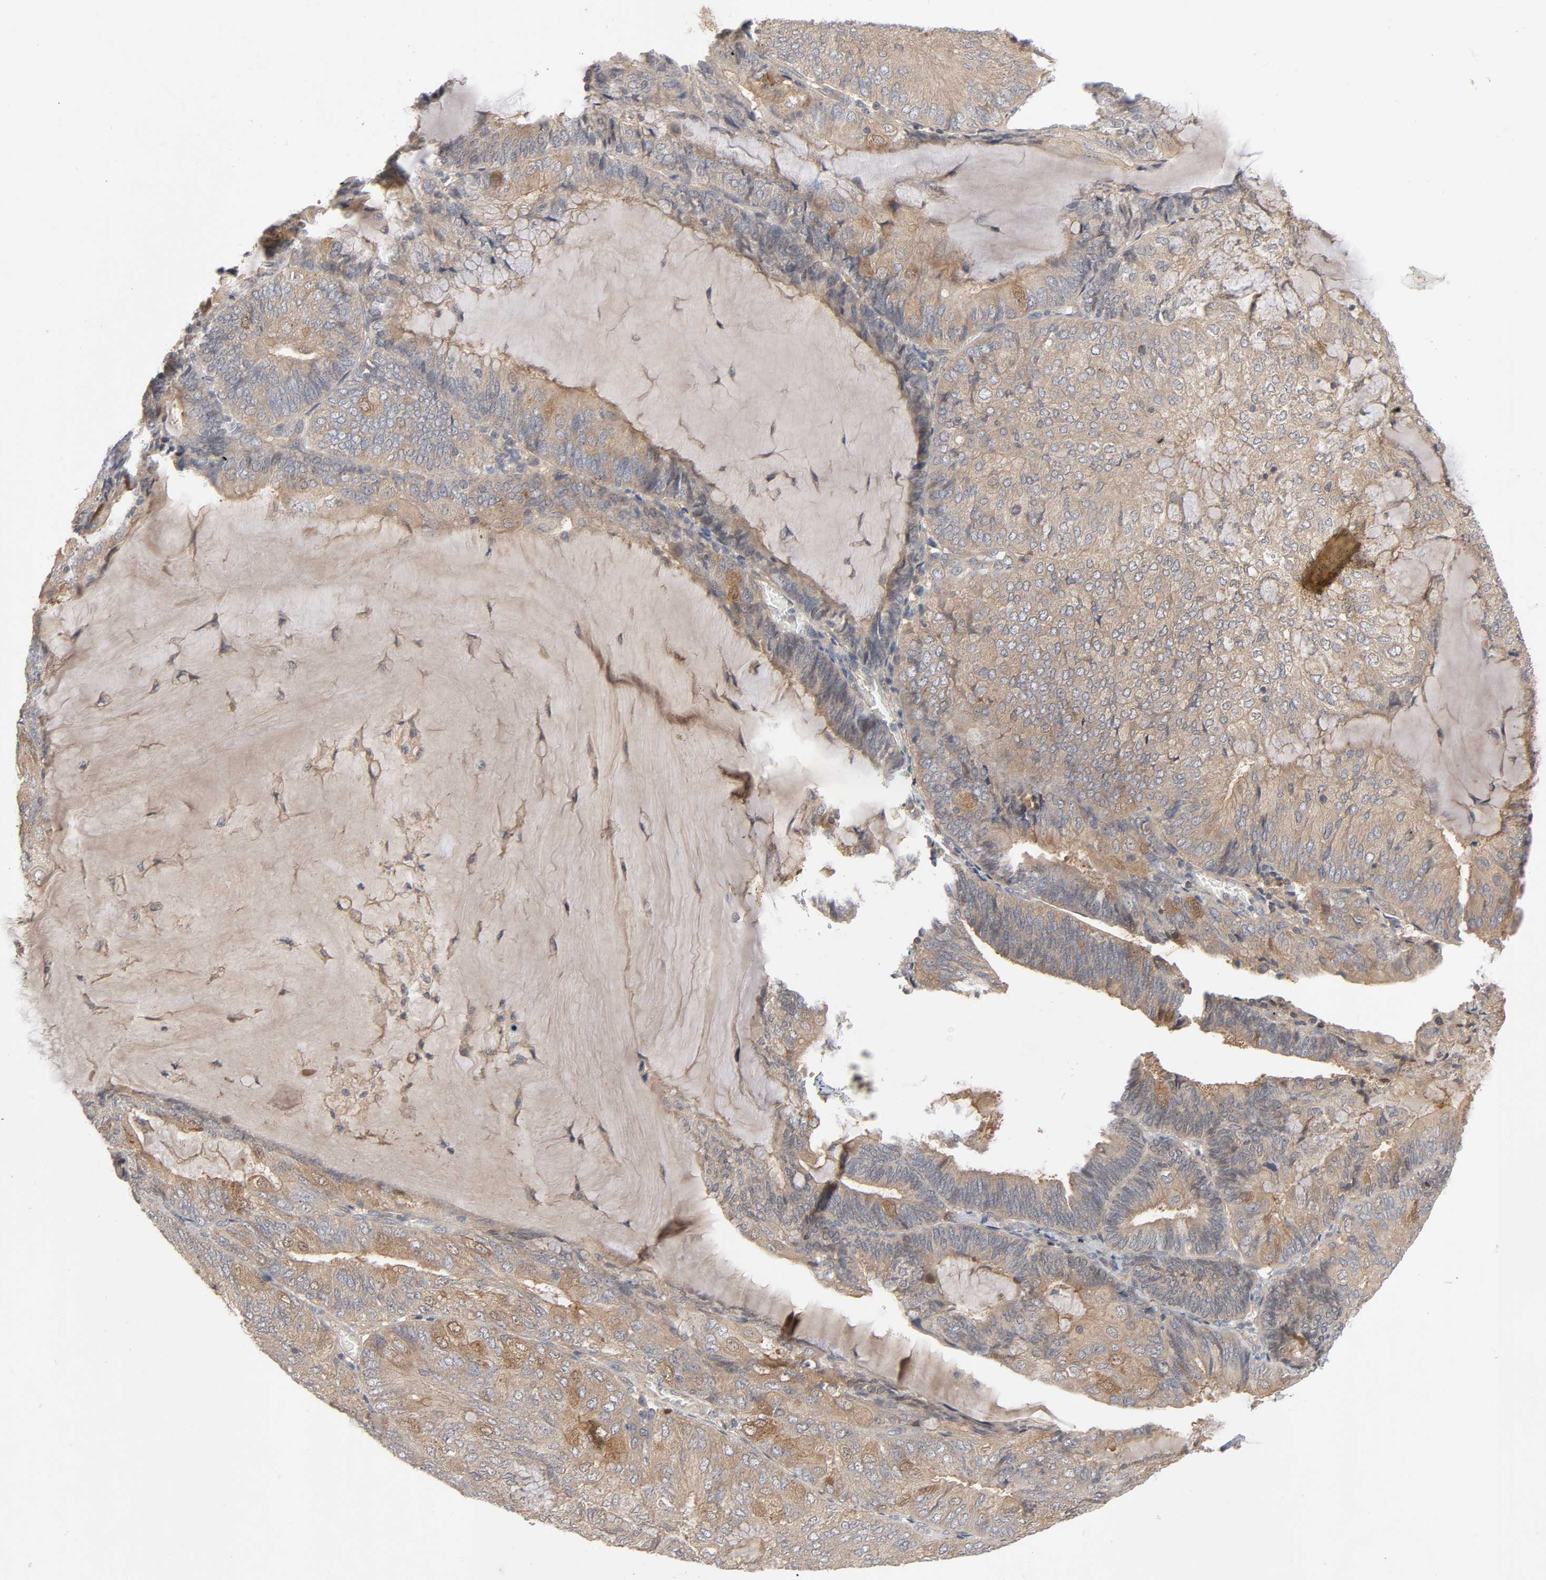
{"staining": {"intensity": "moderate", "quantity": ">75%", "location": "cytoplasmic/membranous"}, "tissue": "endometrial cancer", "cell_type": "Tumor cells", "image_type": "cancer", "snomed": [{"axis": "morphology", "description": "Adenocarcinoma, NOS"}, {"axis": "topography", "description": "Endometrium"}], "caption": "Immunohistochemical staining of adenocarcinoma (endometrial) demonstrates medium levels of moderate cytoplasmic/membranous staining in approximately >75% of tumor cells. (Stains: DAB (3,3'-diaminobenzidine) in brown, nuclei in blue, Microscopy: brightfield microscopy at high magnification).", "gene": "CPB2", "patient": {"sex": "female", "age": 81}}